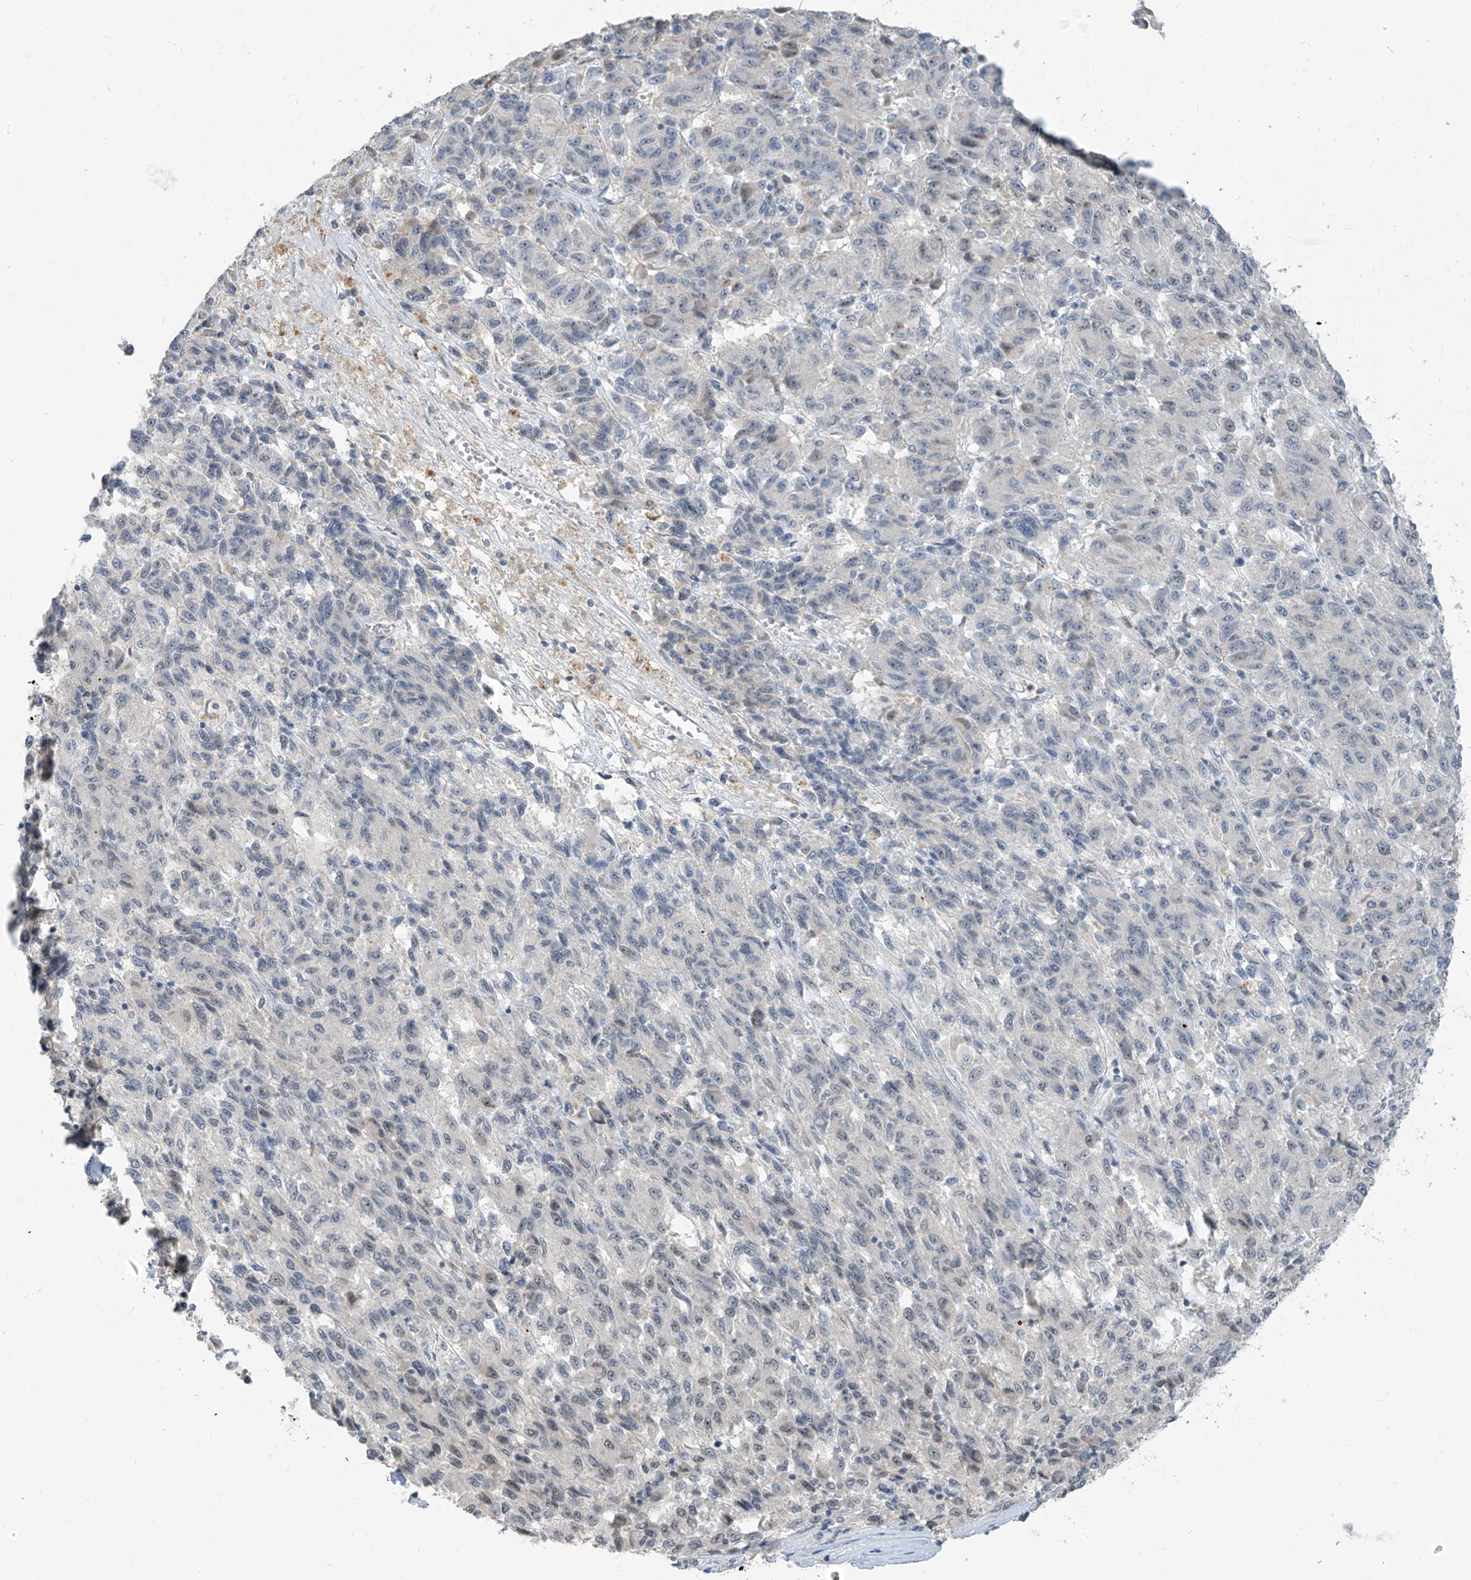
{"staining": {"intensity": "negative", "quantity": "none", "location": "none"}, "tissue": "melanoma", "cell_type": "Tumor cells", "image_type": "cancer", "snomed": [{"axis": "morphology", "description": "Malignant melanoma, Metastatic site"}, {"axis": "topography", "description": "Lung"}], "caption": "A high-resolution photomicrograph shows immunohistochemistry staining of malignant melanoma (metastatic site), which exhibits no significant expression in tumor cells.", "gene": "METAP1D", "patient": {"sex": "male", "age": 64}}